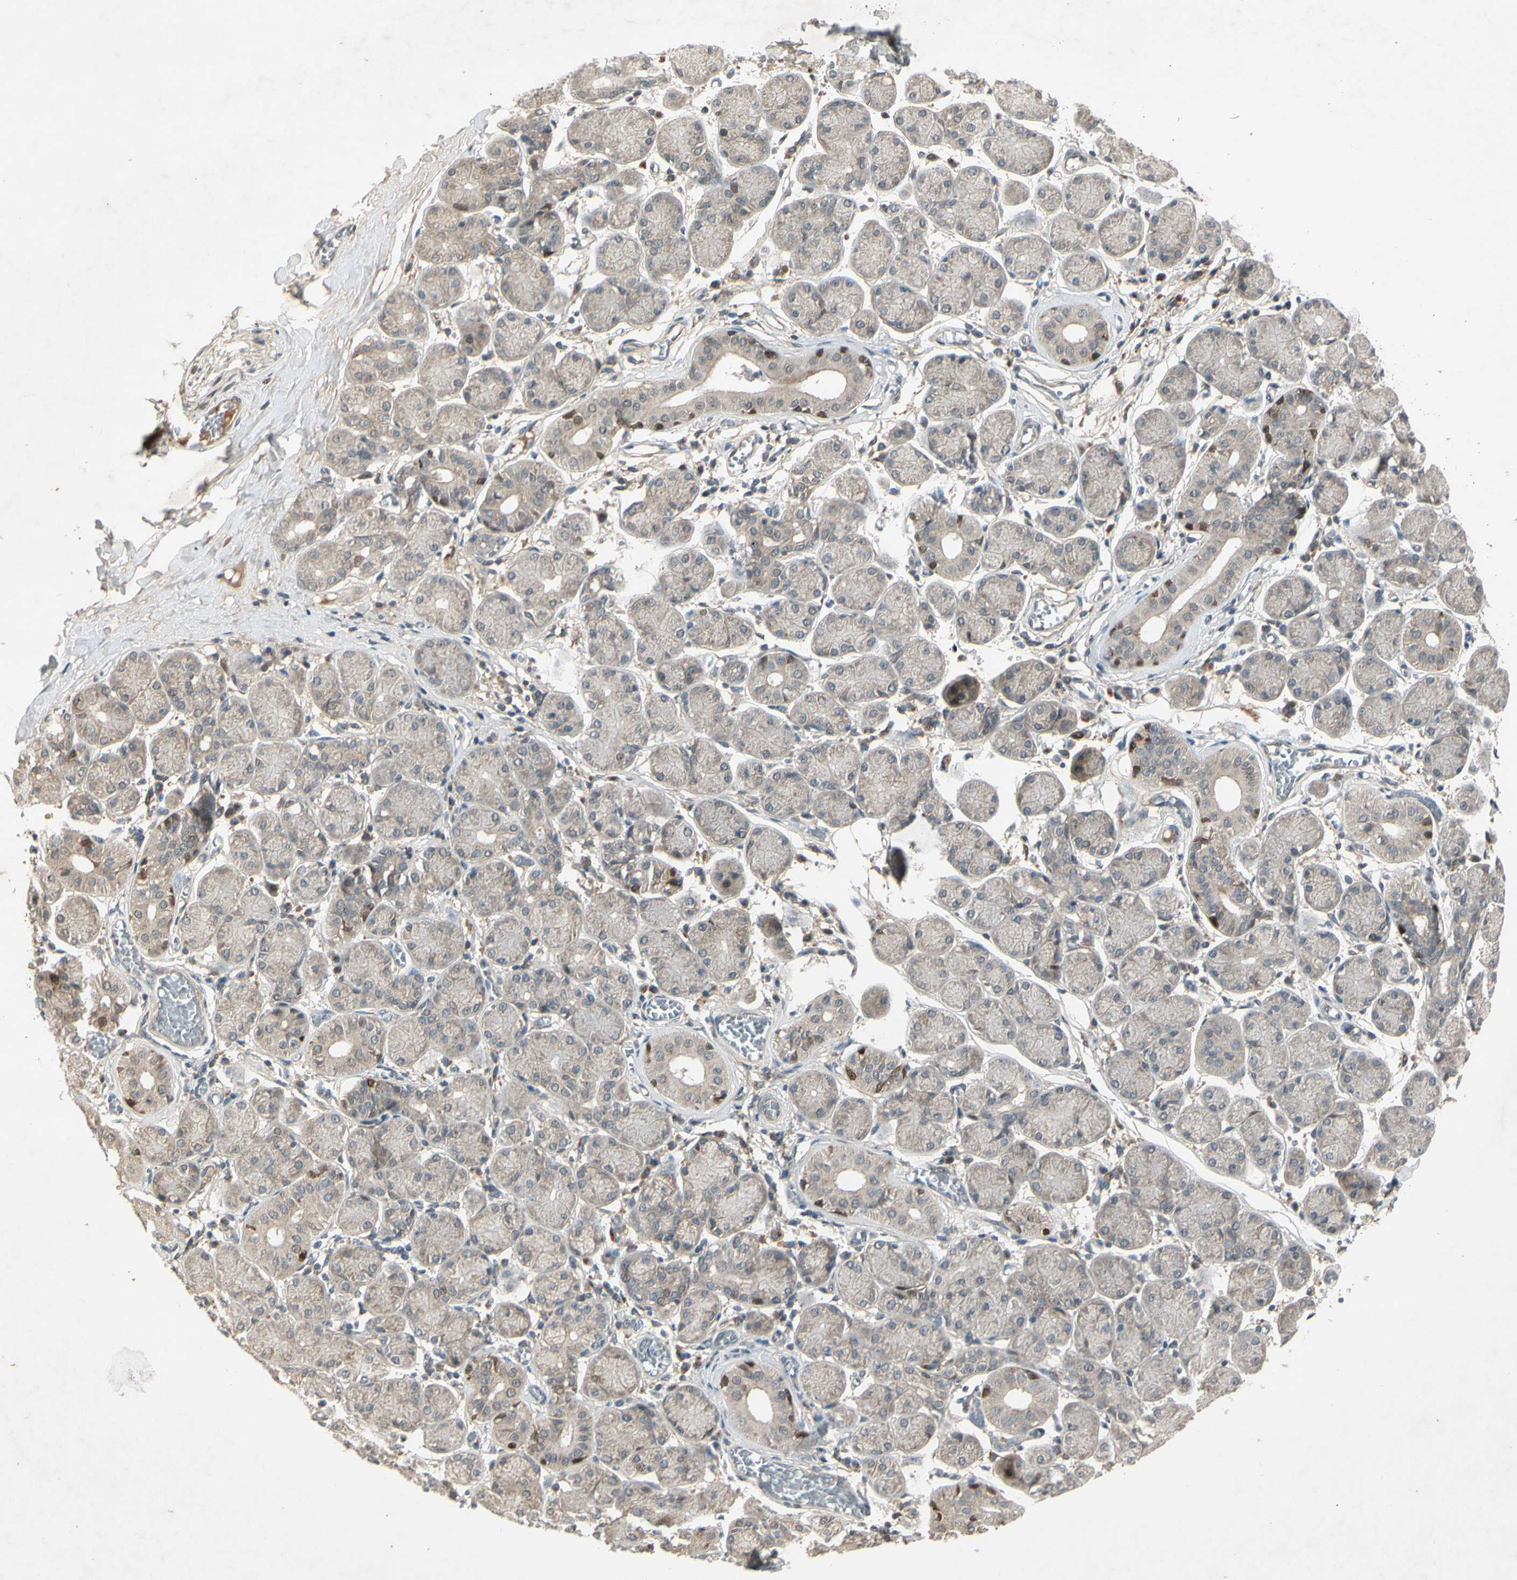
{"staining": {"intensity": "strong", "quantity": ">75%", "location": "cytoplasmic/membranous"}, "tissue": "salivary gland", "cell_type": "Glandular cells", "image_type": "normal", "snomed": [{"axis": "morphology", "description": "Normal tissue, NOS"}, {"axis": "topography", "description": "Salivary gland"}], "caption": "Immunohistochemistry (IHC) micrograph of normal human salivary gland stained for a protein (brown), which exhibits high levels of strong cytoplasmic/membranous expression in about >75% of glandular cells.", "gene": "FHDC1", "patient": {"sex": "female", "age": 24}}